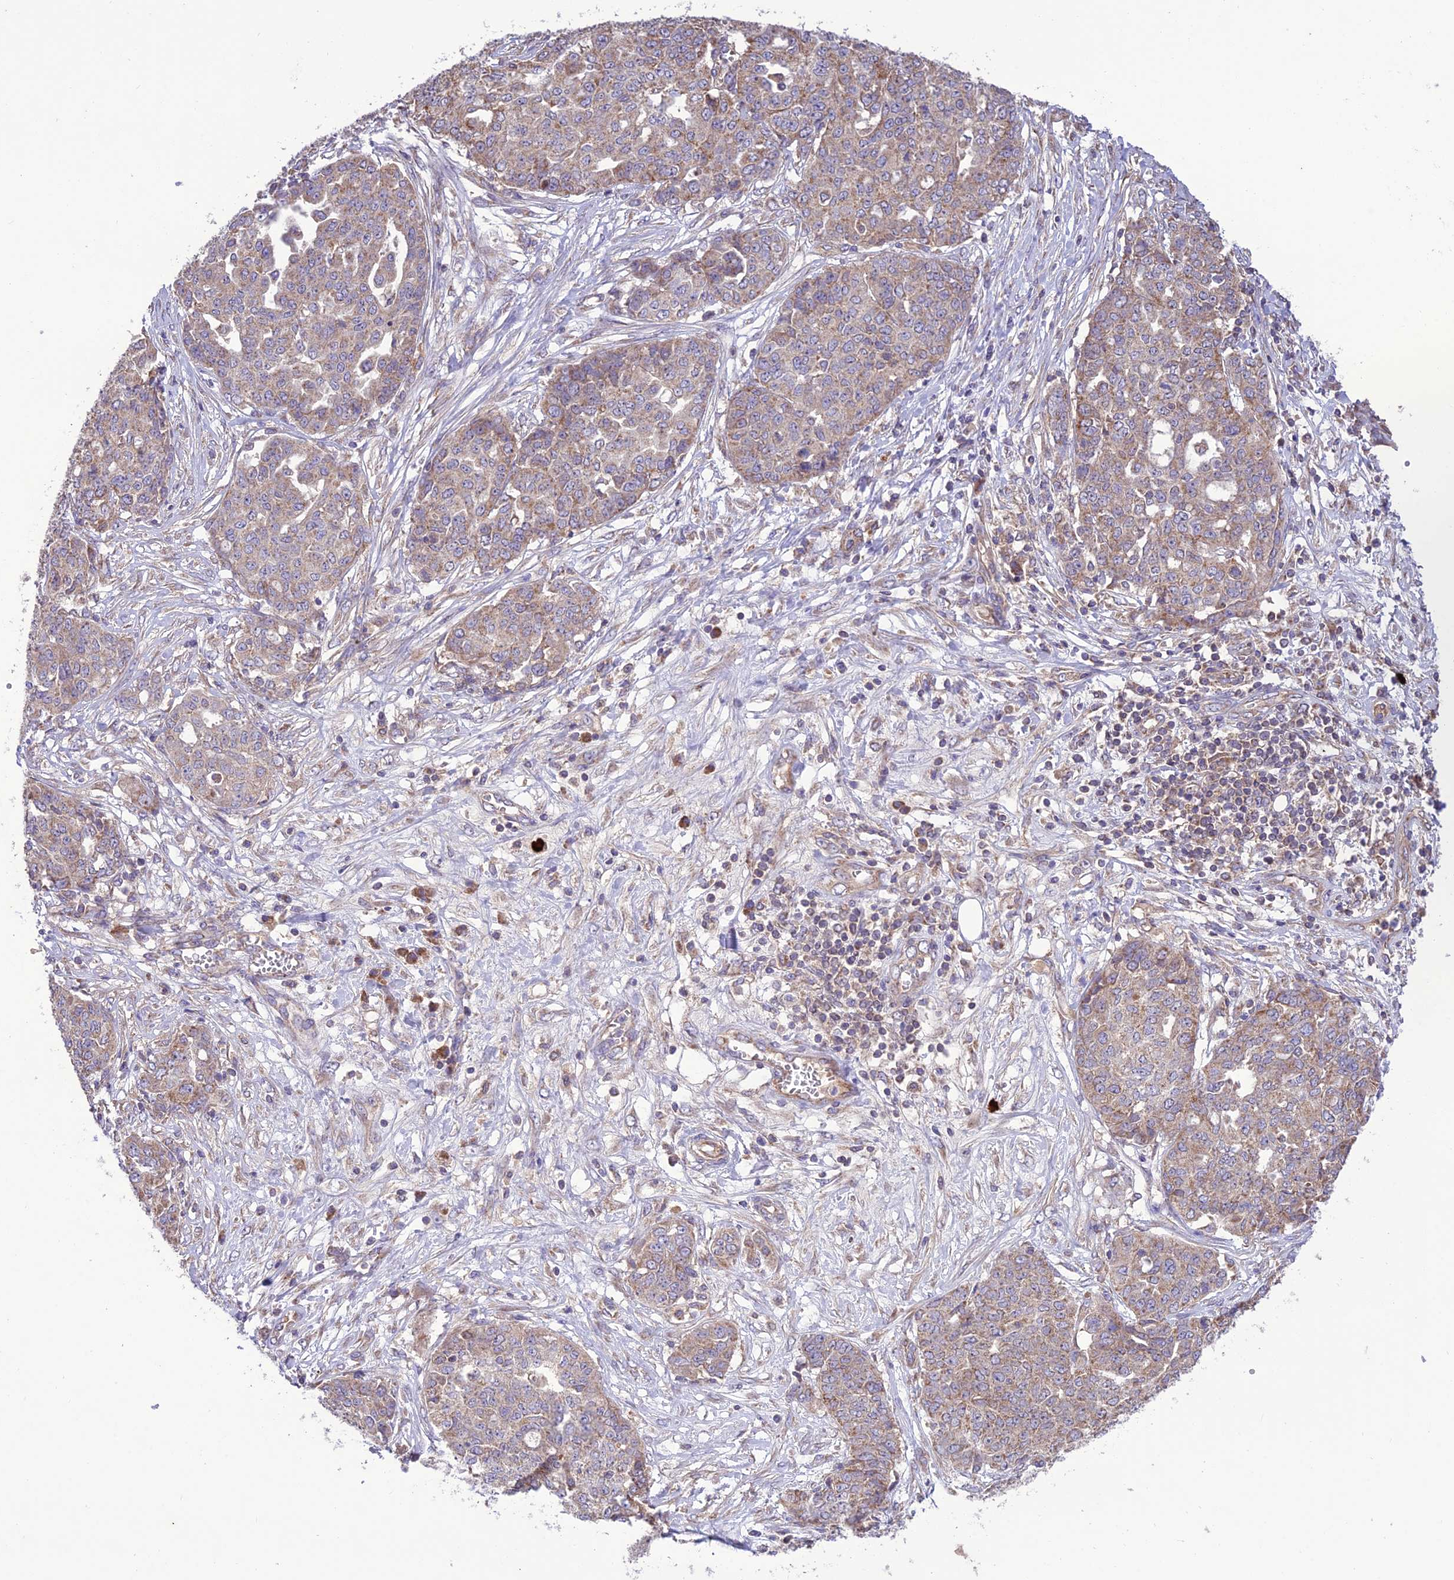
{"staining": {"intensity": "moderate", "quantity": "<25%", "location": "cytoplasmic/membranous"}, "tissue": "ovarian cancer", "cell_type": "Tumor cells", "image_type": "cancer", "snomed": [{"axis": "morphology", "description": "Cystadenocarcinoma, serous, NOS"}, {"axis": "topography", "description": "Soft tissue"}, {"axis": "topography", "description": "Ovary"}], "caption": "A histopathology image of ovarian serous cystadenocarcinoma stained for a protein reveals moderate cytoplasmic/membranous brown staining in tumor cells.", "gene": "NDUFAF1", "patient": {"sex": "female", "age": 57}}